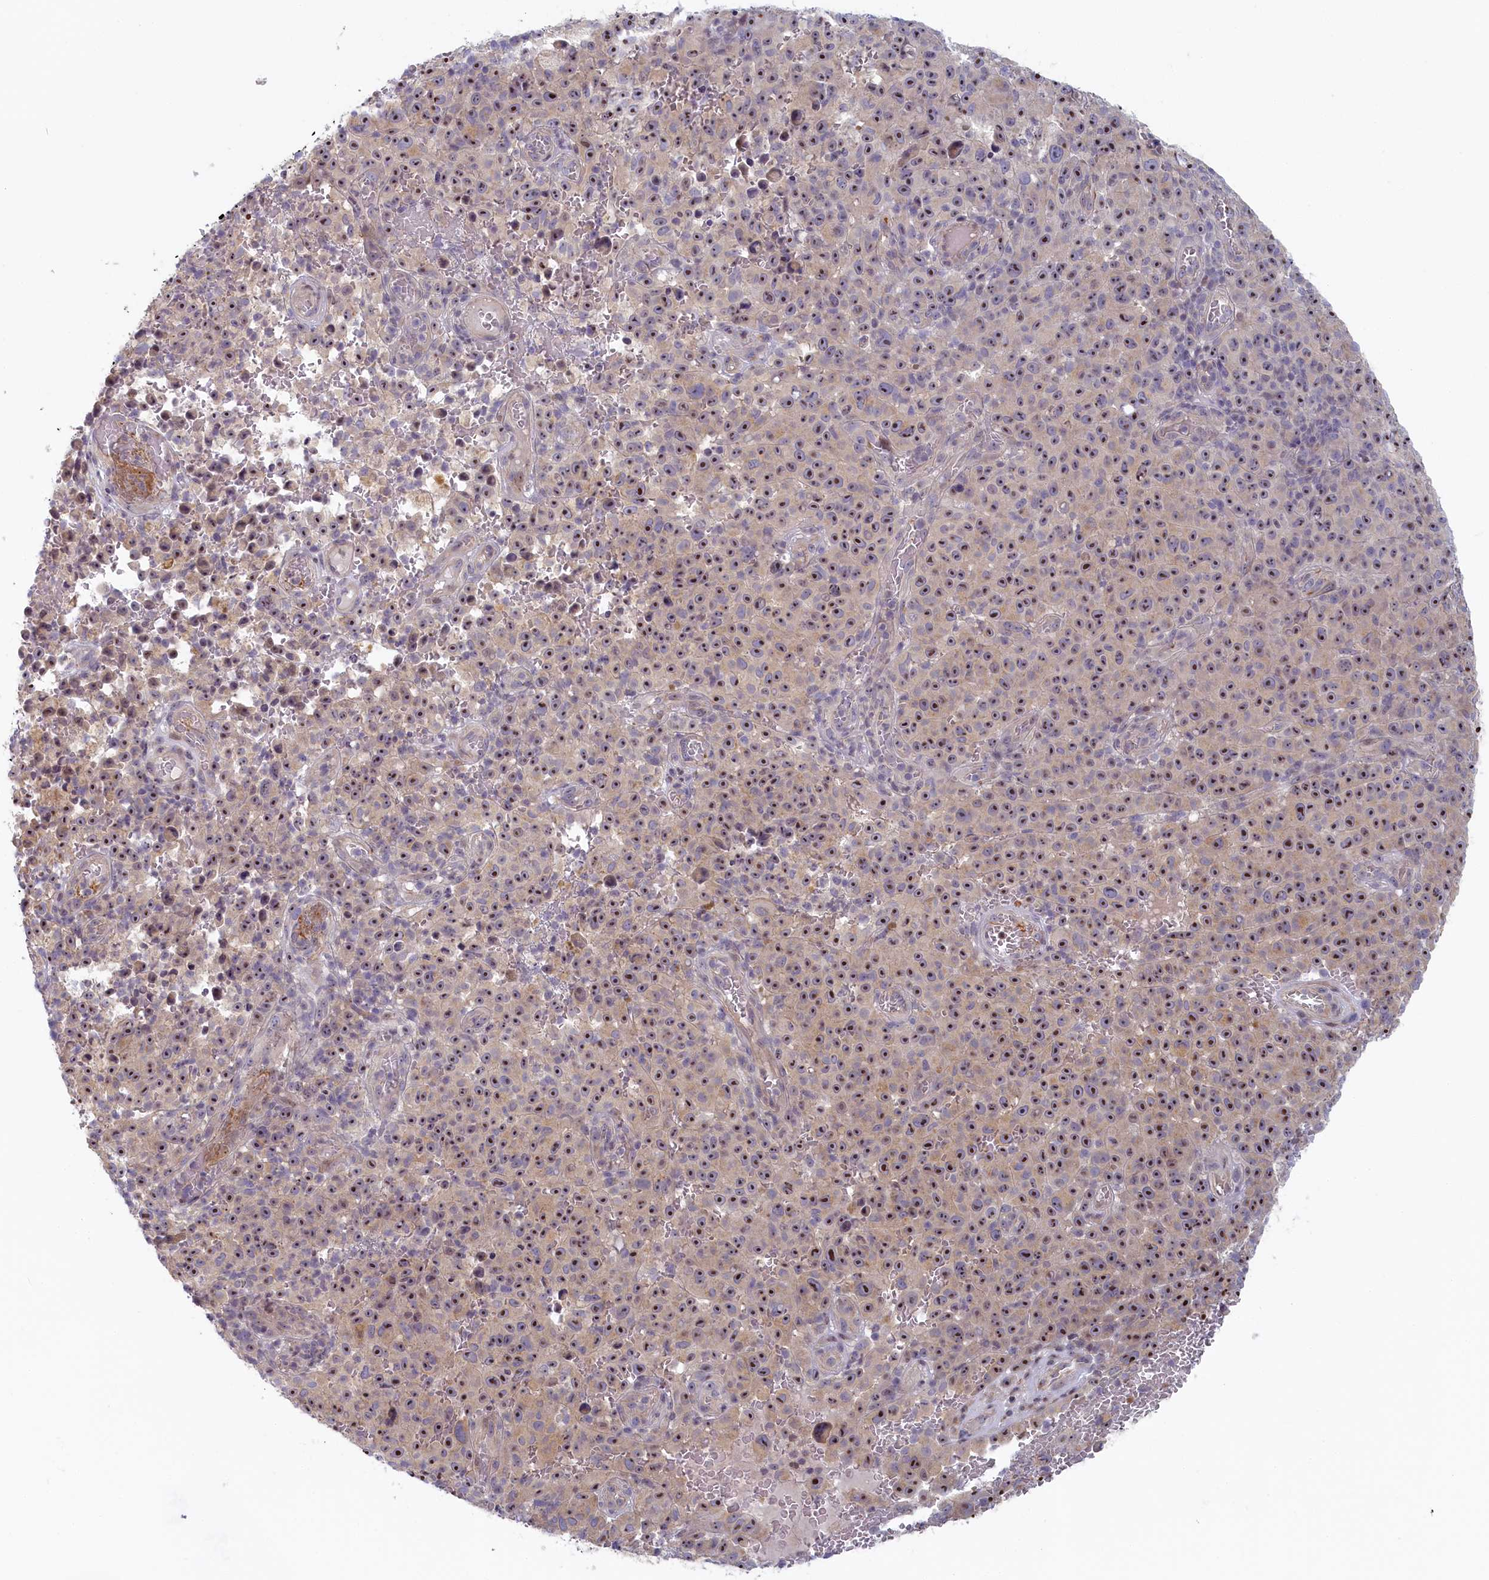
{"staining": {"intensity": "moderate", "quantity": ">75%", "location": "nuclear"}, "tissue": "melanoma", "cell_type": "Tumor cells", "image_type": "cancer", "snomed": [{"axis": "morphology", "description": "Malignant melanoma, NOS"}, {"axis": "topography", "description": "Skin"}], "caption": "Immunohistochemistry (IHC) (DAB) staining of melanoma shows moderate nuclear protein positivity in about >75% of tumor cells.", "gene": "INTS4", "patient": {"sex": "female", "age": 82}}